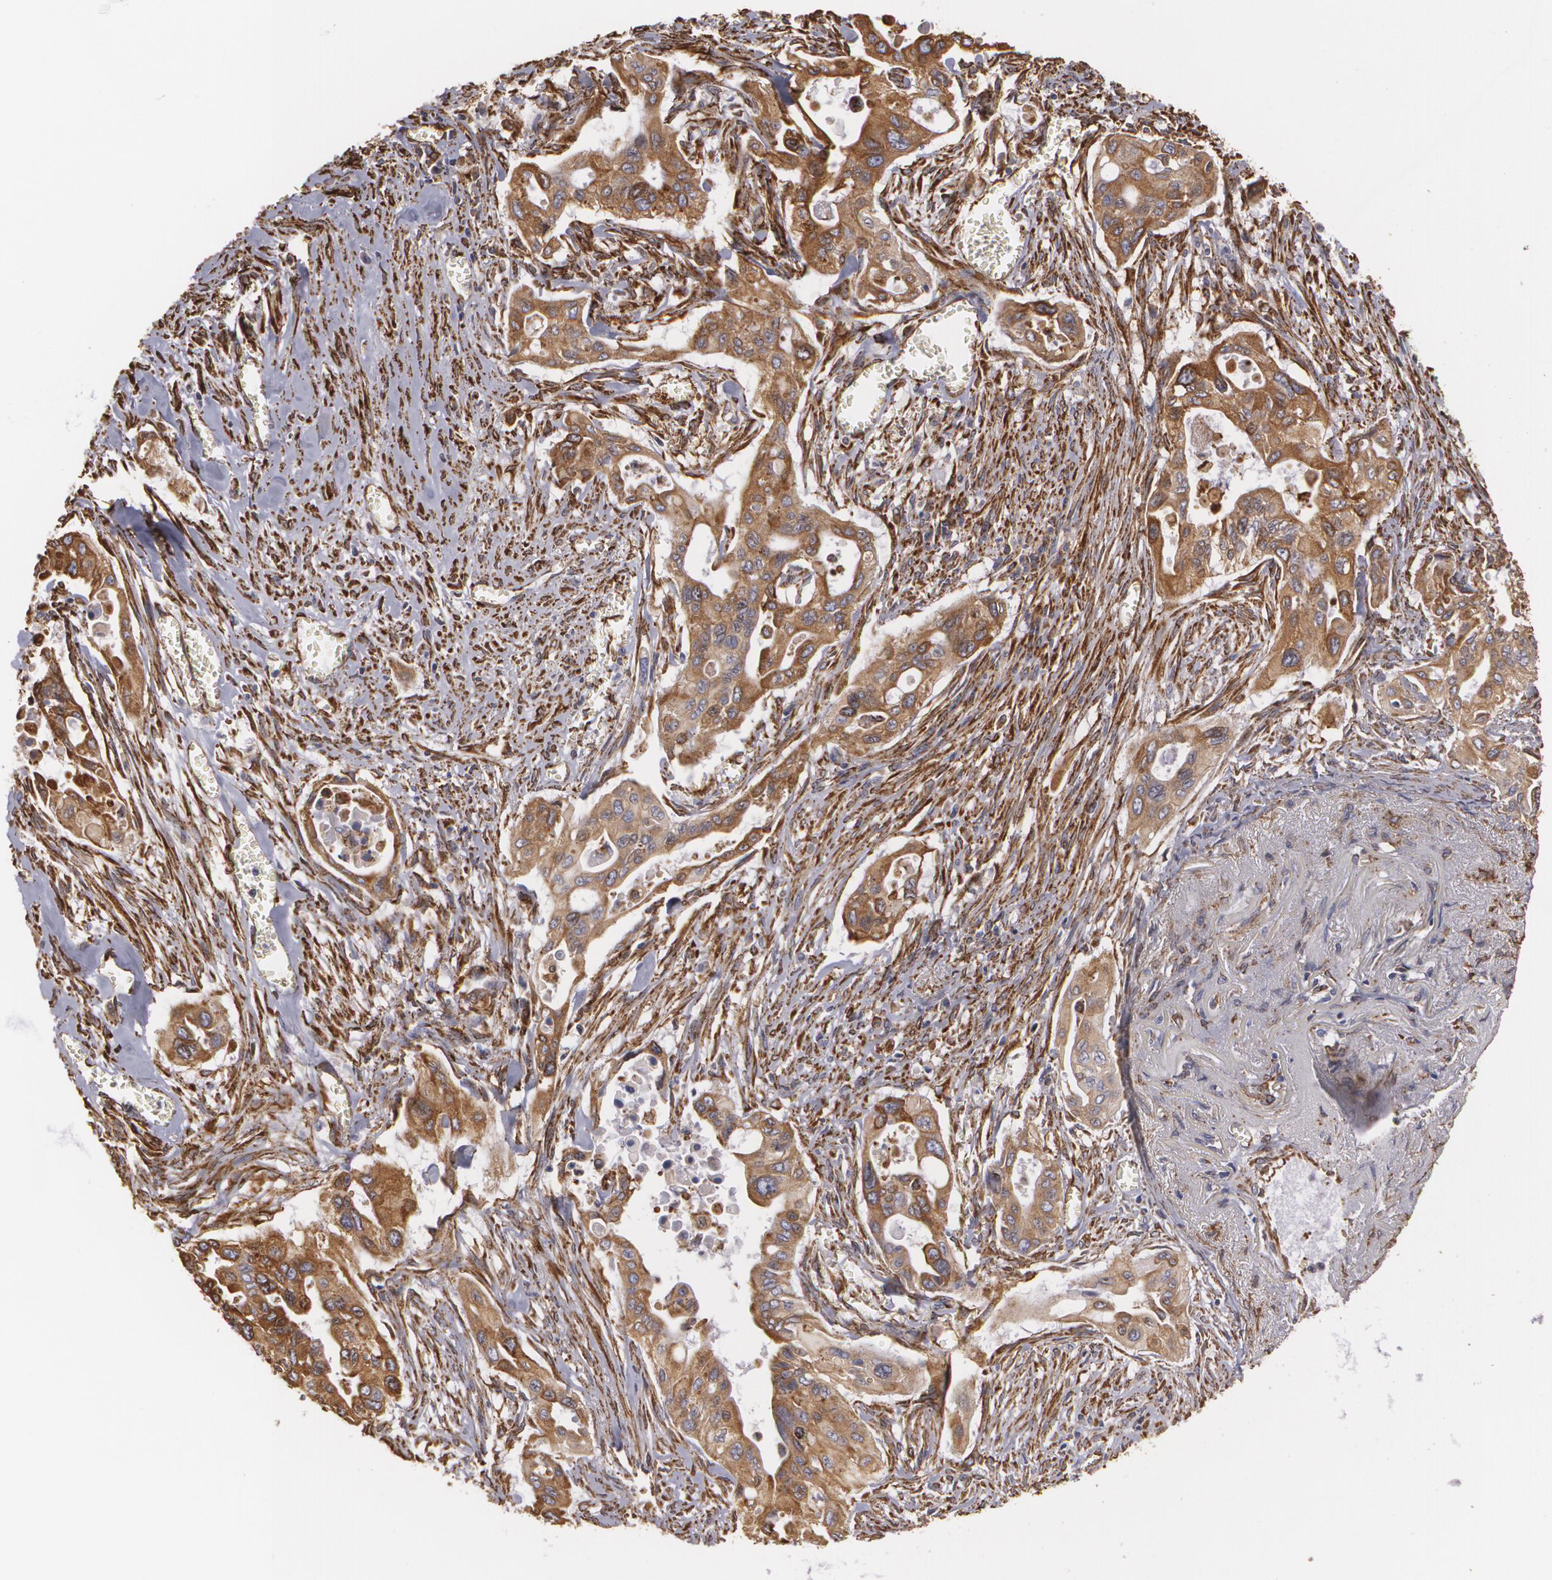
{"staining": {"intensity": "moderate", "quantity": ">75%", "location": "cytoplasmic/membranous"}, "tissue": "pancreatic cancer", "cell_type": "Tumor cells", "image_type": "cancer", "snomed": [{"axis": "morphology", "description": "Adenocarcinoma, NOS"}, {"axis": "topography", "description": "Pancreas"}], "caption": "A medium amount of moderate cytoplasmic/membranous staining is identified in about >75% of tumor cells in pancreatic cancer (adenocarcinoma) tissue.", "gene": "CYB5R3", "patient": {"sex": "male", "age": 77}}